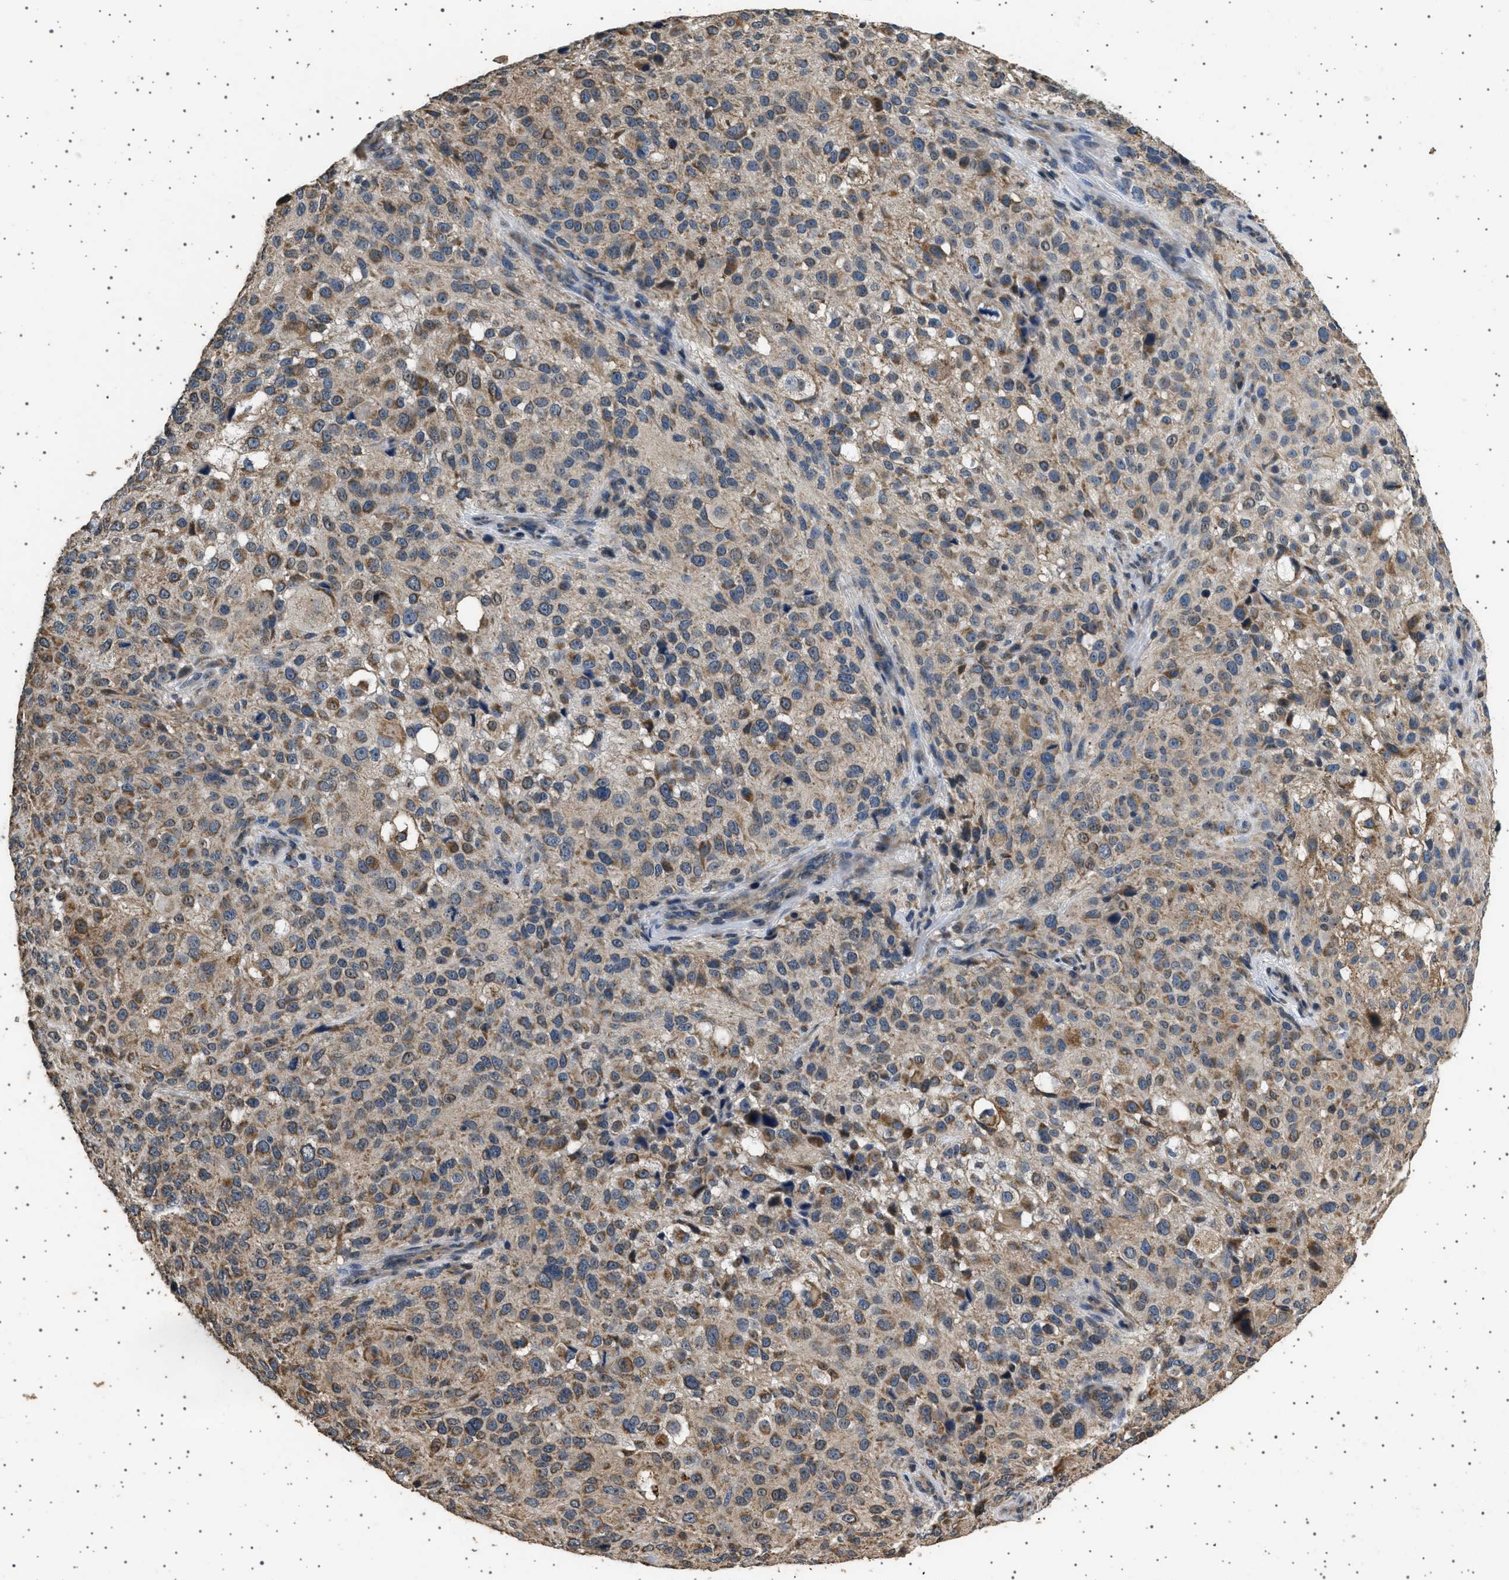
{"staining": {"intensity": "moderate", "quantity": ">75%", "location": "cytoplasmic/membranous"}, "tissue": "melanoma", "cell_type": "Tumor cells", "image_type": "cancer", "snomed": [{"axis": "morphology", "description": "Necrosis, NOS"}, {"axis": "morphology", "description": "Malignant melanoma, NOS"}, {"axis": "topography", "description": "Skin"}], "caption": "Immunohistochemical staining of human malignant melanoma exhibits moderate cytoplasmic/membranous protein positivity in approximately >75% of tumor cells. (DAB (3,3'-diaminobenzidine) = brown stain, brightfield microscopy at high magnification).", "gene": "KCNA4", "patient": {"sex": "female", "age": 87}}